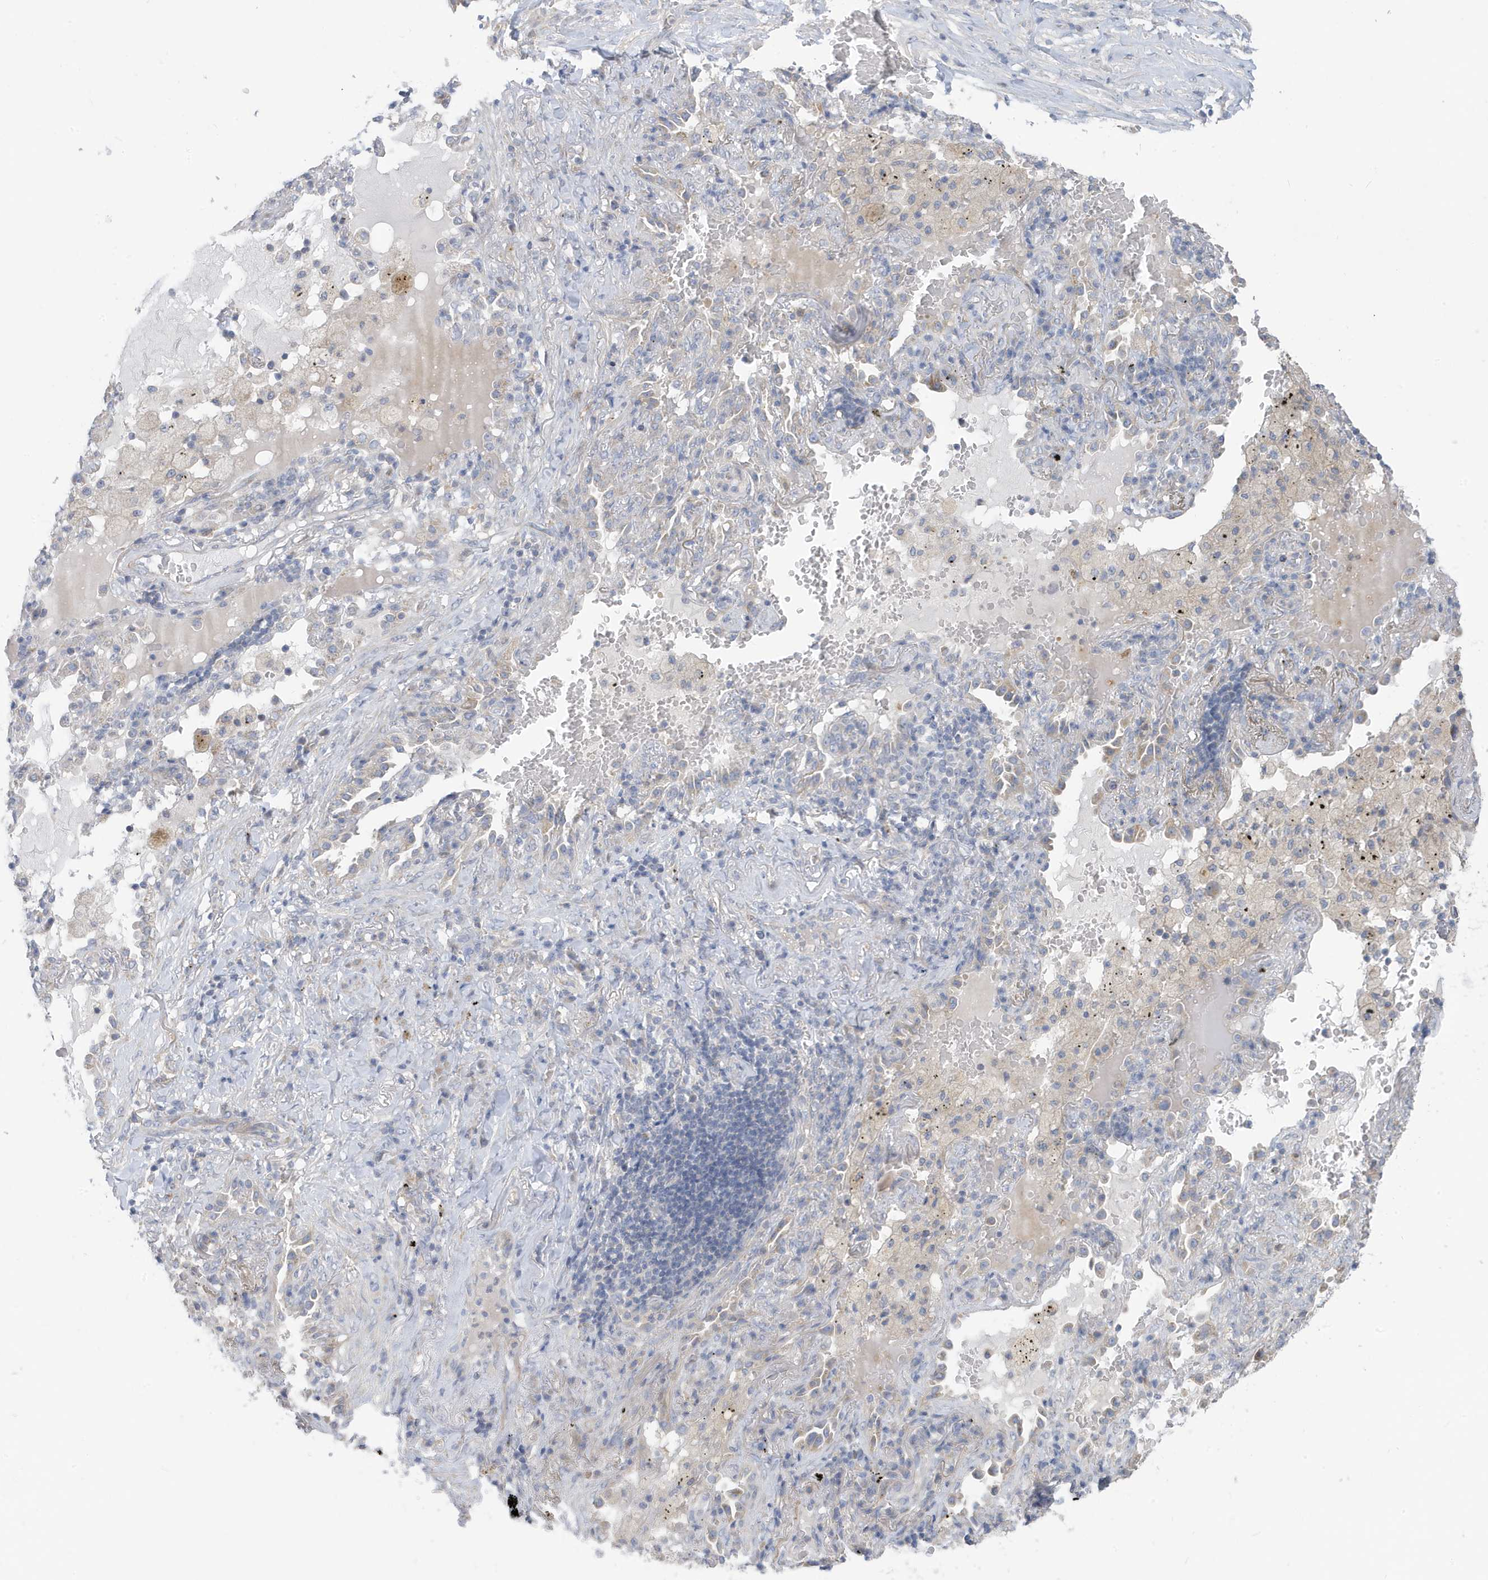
{"staining": {"intensity": "negative", "quantity": "none", "location": "none"}, "tissue": "lung cancer", "cell_type": "Tumor cells", "image_type": "cancer", "snomed": [{"axis": "morphology", "description": "Squamous cell carcinoma, NOS"}, {"axis": "topography", "description": "Lung"}], "caption": "This is an immunohistochemistry histopathology image of human lung cancer. There is no staining in tumor cells.", "gene": "ATP13A5", "patient": {"sex": "female", "age": 63}}